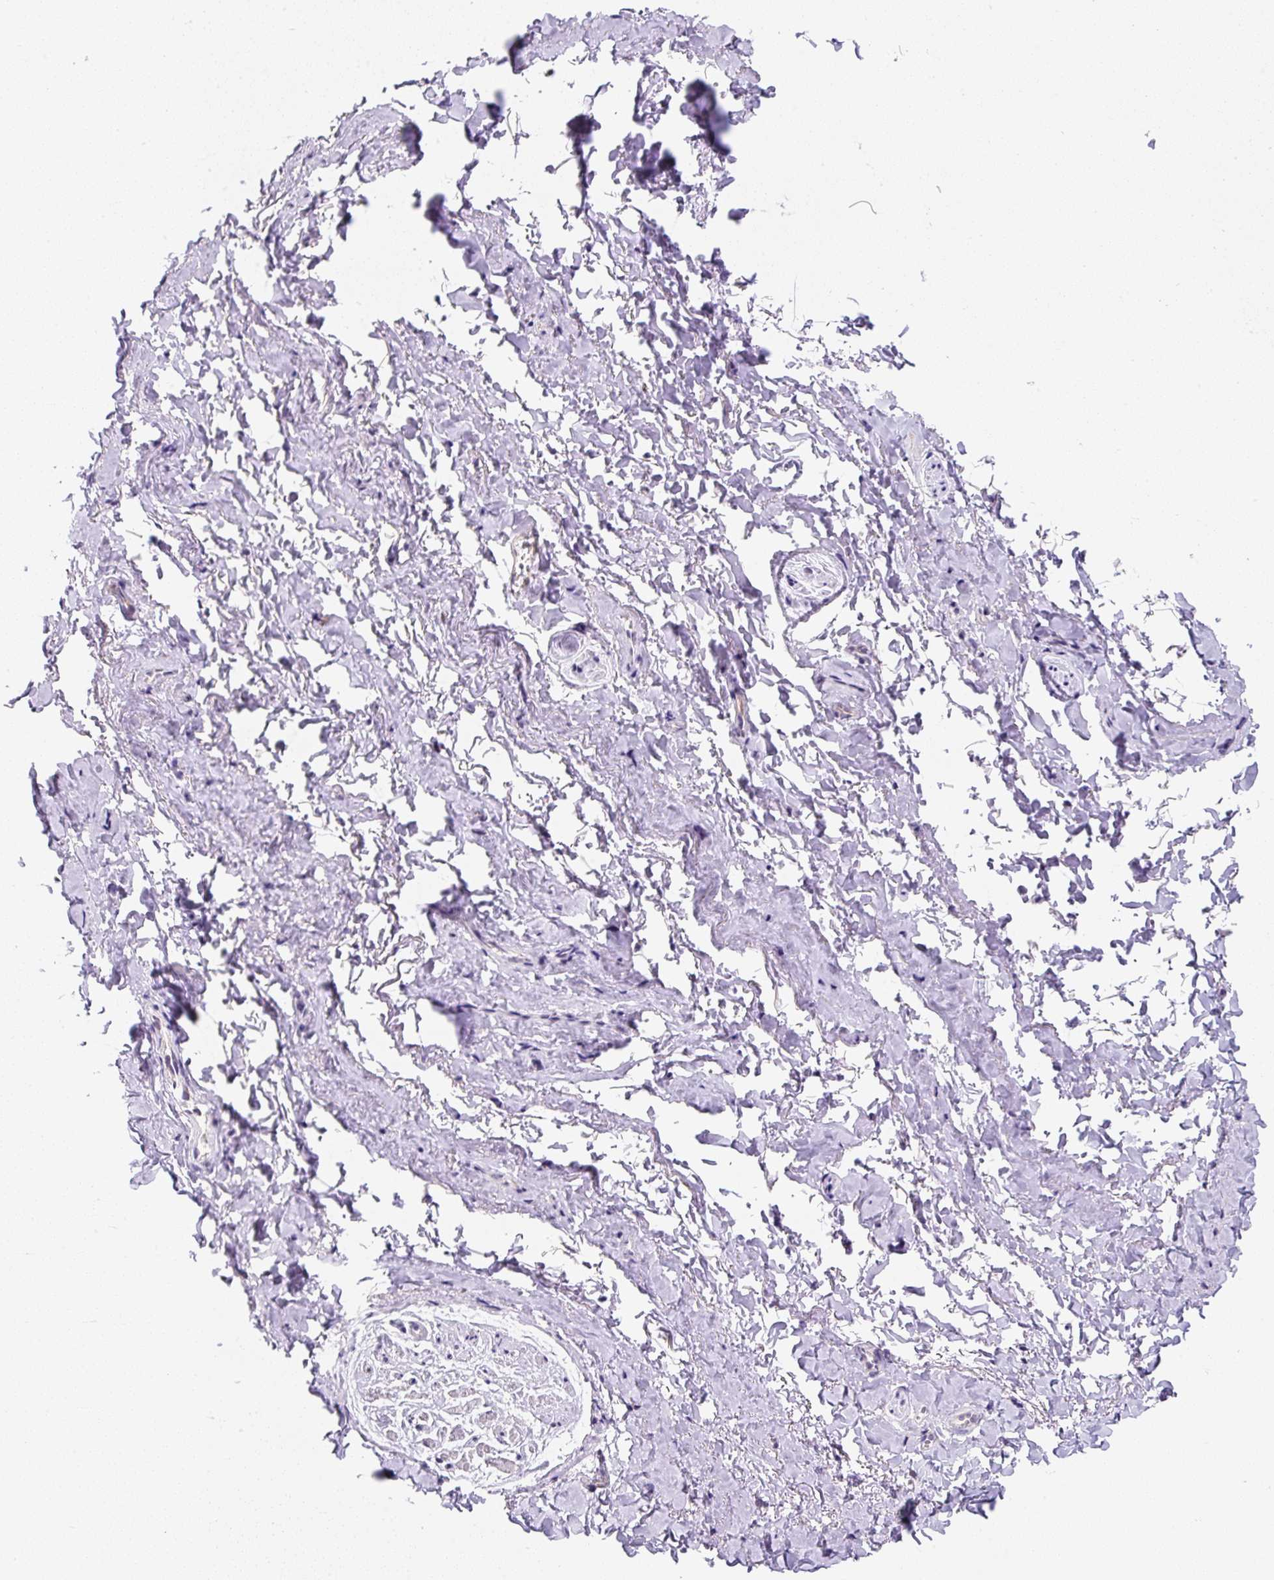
{"staining": {"intensity": "weak", "quantity": "25%-75%", "location": "cytoplasmic/membranous"}, "tissue": "adipose tissue", "cell_type": "Adipocytes", "image_type": "normal", "snomed": [{"axis": "morphology", "description": "Normal tissue, NOS"}, {"axis": "topography", "description": "Vulva"}, {"axis": "topography", "description": "Vagina"}, {"axis": "topography", "description": "Peripheral nerve tissue"}], "caption": "IHC (DAB) staining of normal human adipose tissue shows weak cytoplasmic/membranous protein staining in approximately 25%-75% of adipocytes. The protein is stained brown, and the nuclei are stained in blue (DAB IHC with brightfield microscopy, high magnification).", "gene": "DDOST", "patient": {"sex": "female", "age": 66}}